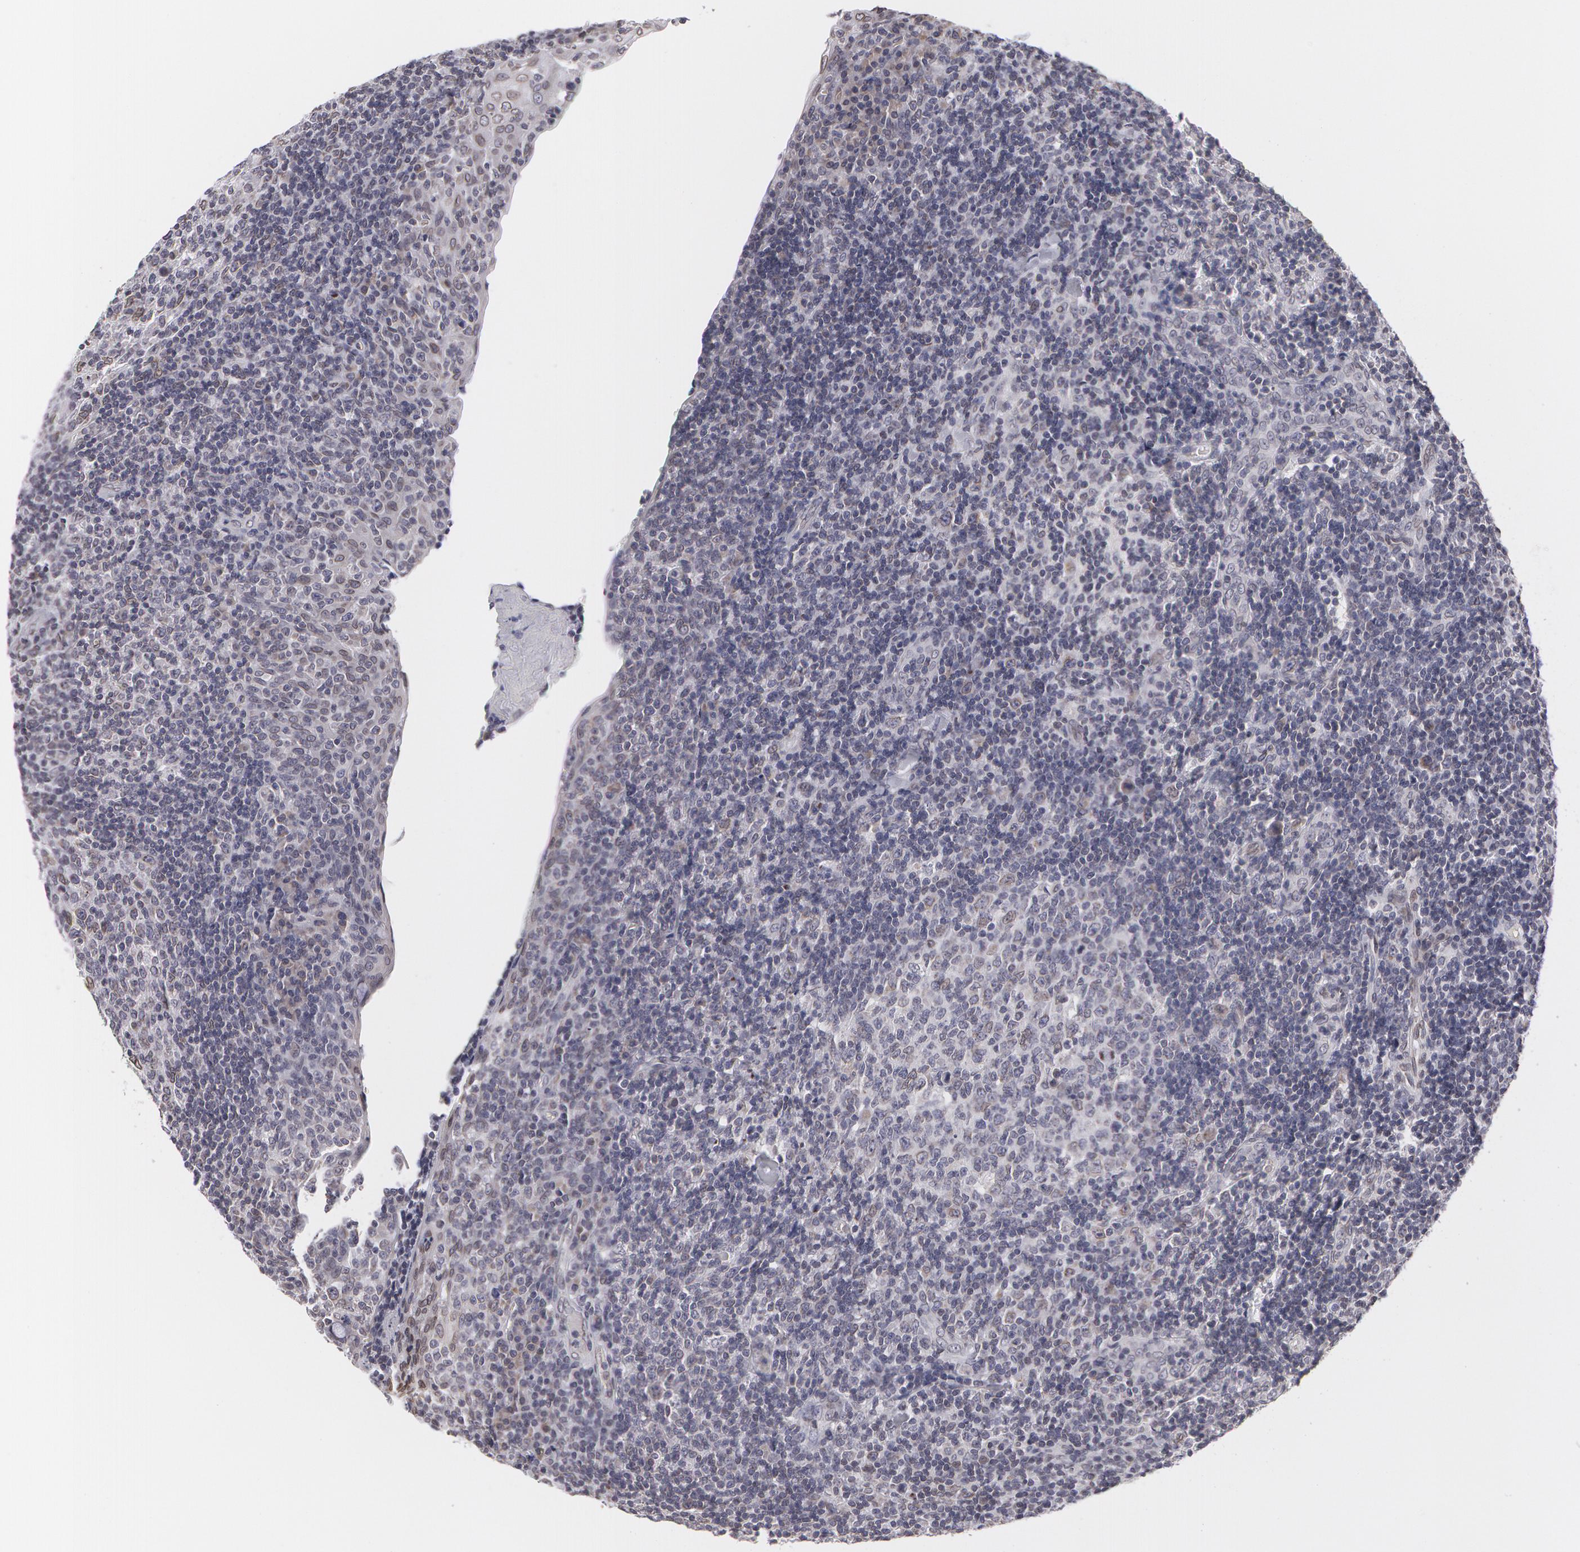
{"staining": {"intensity": "weak", "quantity": "25%-75%", "location": "nuclear"}, "tissue": "tonsil", "cell_type": "Germinal center cells", "image_type": "normal", "snomed": [{"axis": "morphology", "description": "Normal tissue, NOS"}, {"axis": "topography", "description": "Tonsil"}], "caption": "Immunohistochemical staining of normal human tonsil exhibits 25%-75% levels of weak nuclear protein positivity in approximately 25%-75% of germinal center cells.", "gene": "EMD", "patient": {"sex": "female", "age": 3}}